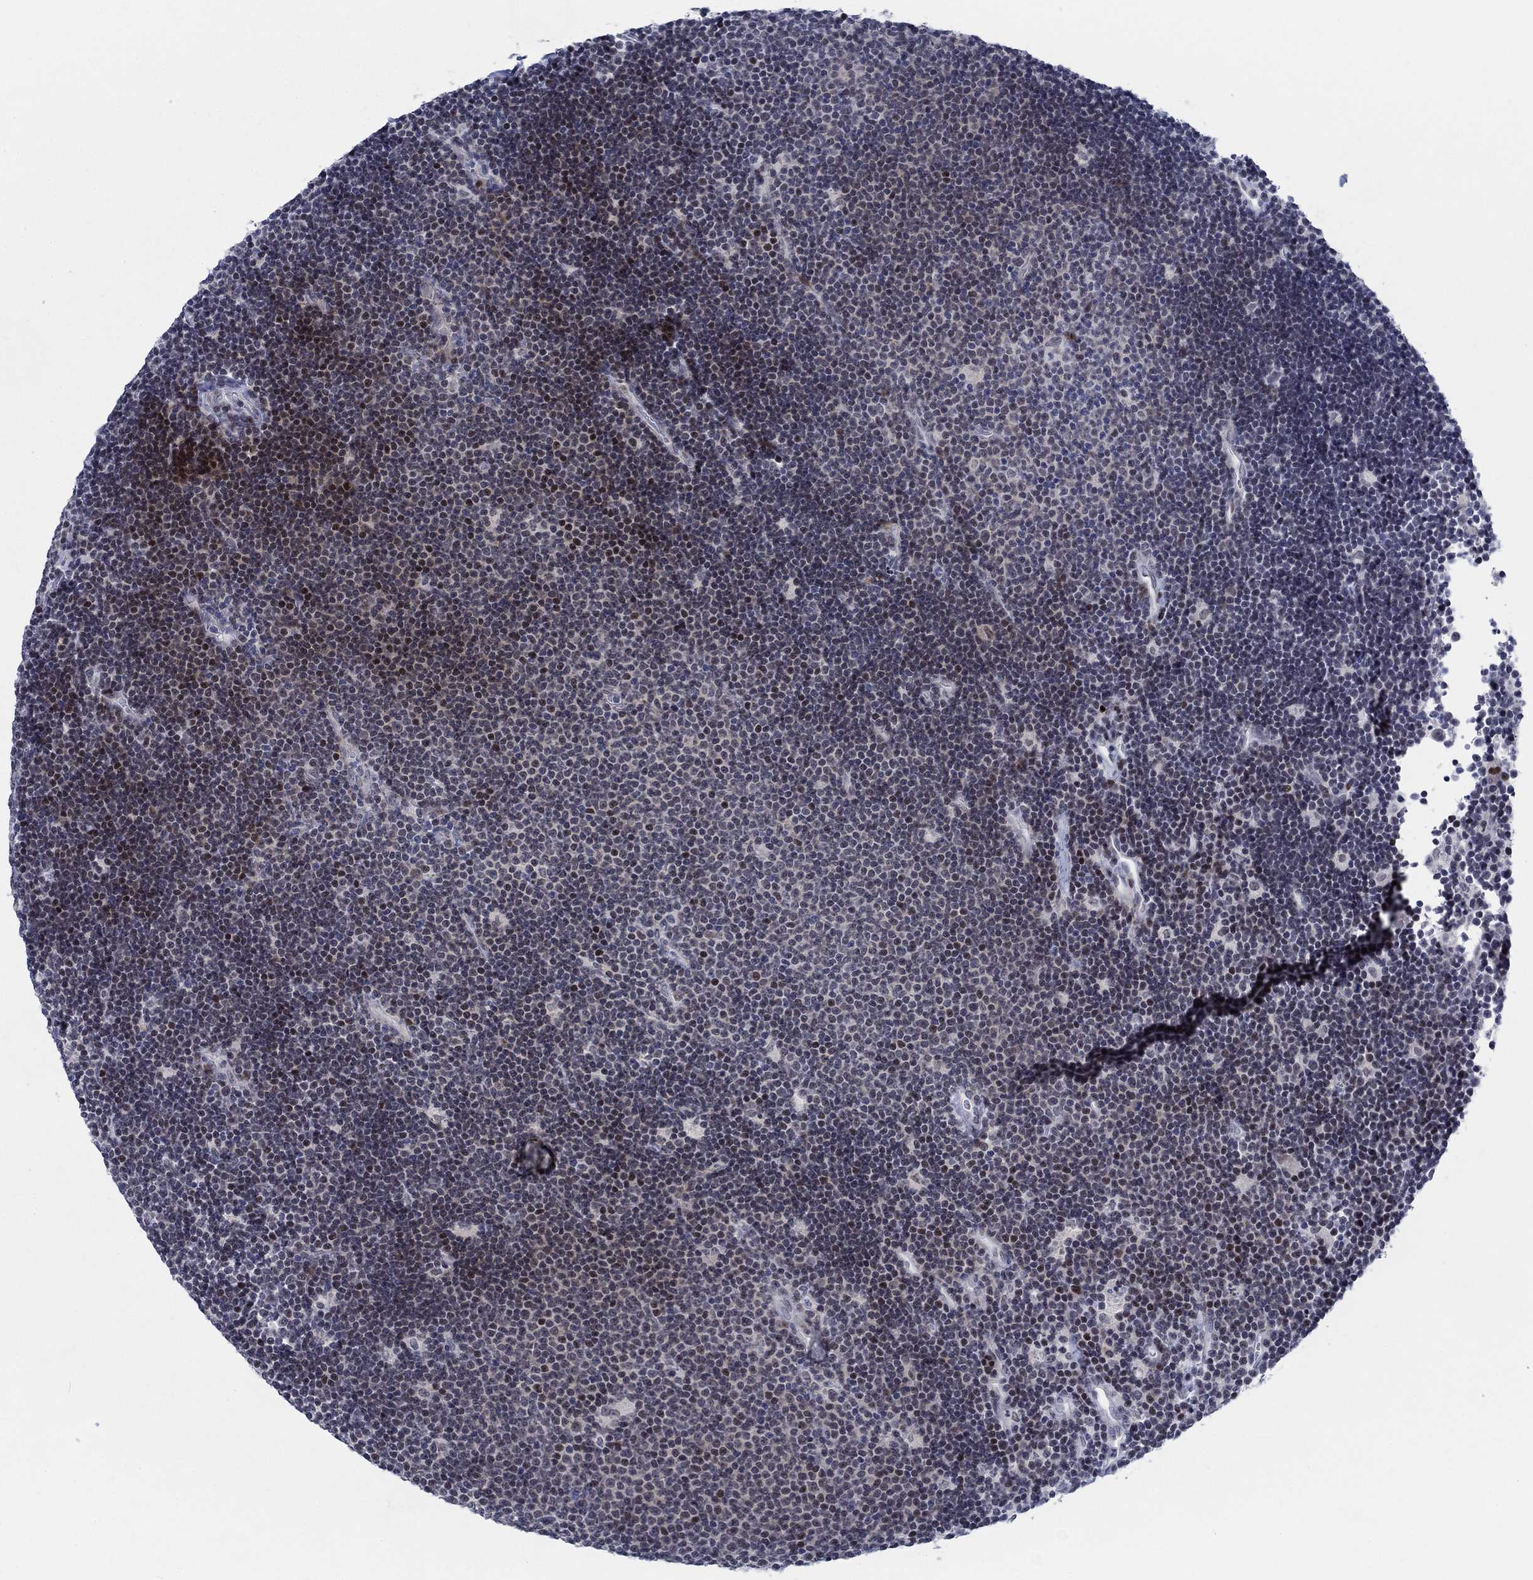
{"staining": {"intensity": "negative", "quantity": "none", "location": "none"}, "tissue": "lymphoma", "cell_type": "Tumor cells", "image_type": "cancer", "snomed": [{"axis": "morphology", "description": "Malignant lymphoma, non-Hodgkin's type, Low grade"}, {"axis": "topography", "description": "Brain"}], "caption": "IHC histopathology image of neoplastic tissue: lymphoma stained with DAB (3,3'-diaminobenzidine) displays no significant protein expression in tumor cells.", "gene": "NEU3", "patient": {"sex": "female", "age": 66}}